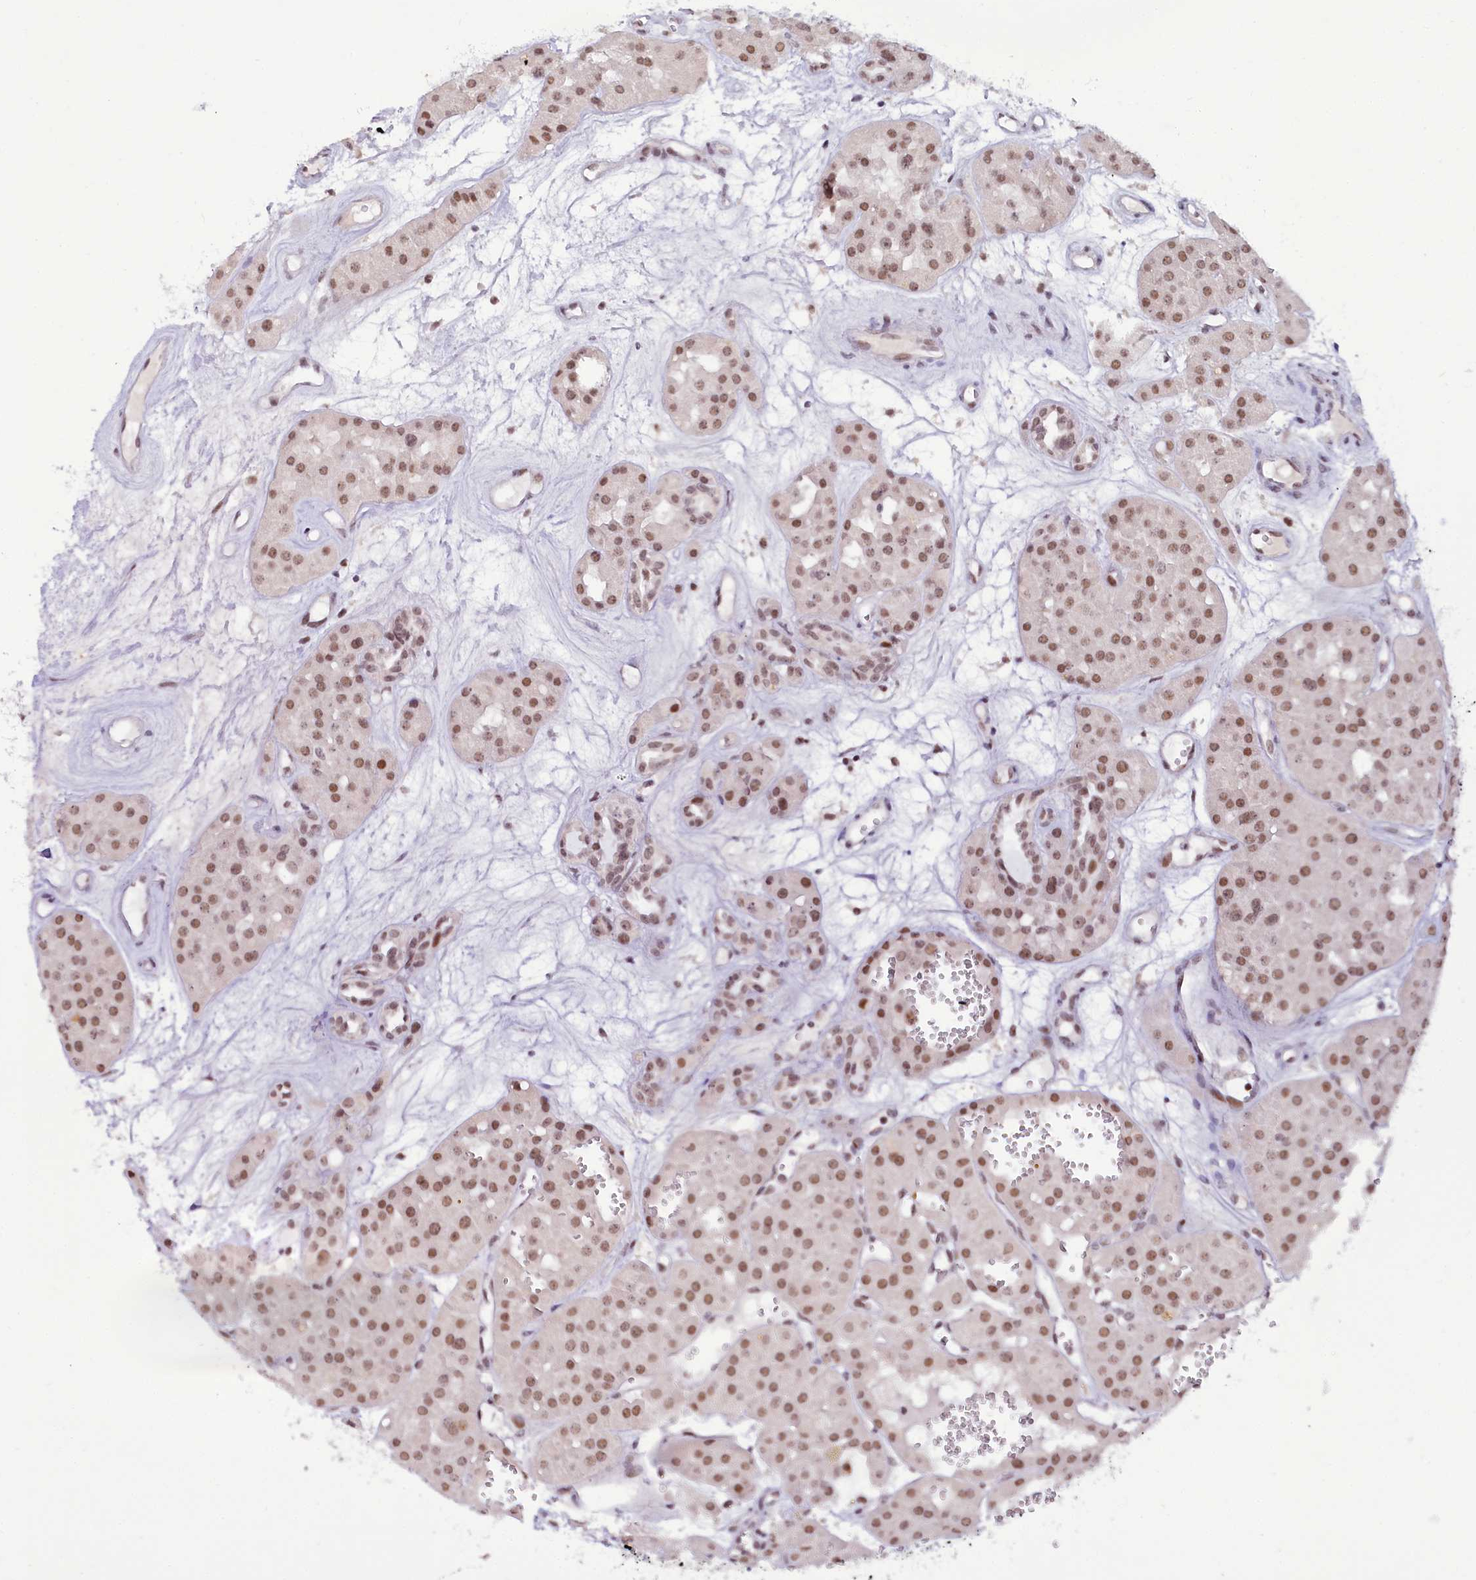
{"staining": {"intensity": "moderate", "quantity": ">75%", "location": "nuclear"}, "tissue": "renal cancer", "cell_type": "Tumor cells", "image_type": "cancer", "snomed": [{"axis": "morphology", "description": "Carcinoma, NOS"}, {"axis": "topography", "description": "Kidney"}], "caption": "This is a photomicrograph of immunohistochemistry (IHC) staining of carcinoma (renal), which shows moderate expression in the nuclear of tumor cells.", "gene": "SCAF11", "patient": {"sex": "female", "age": 75}}